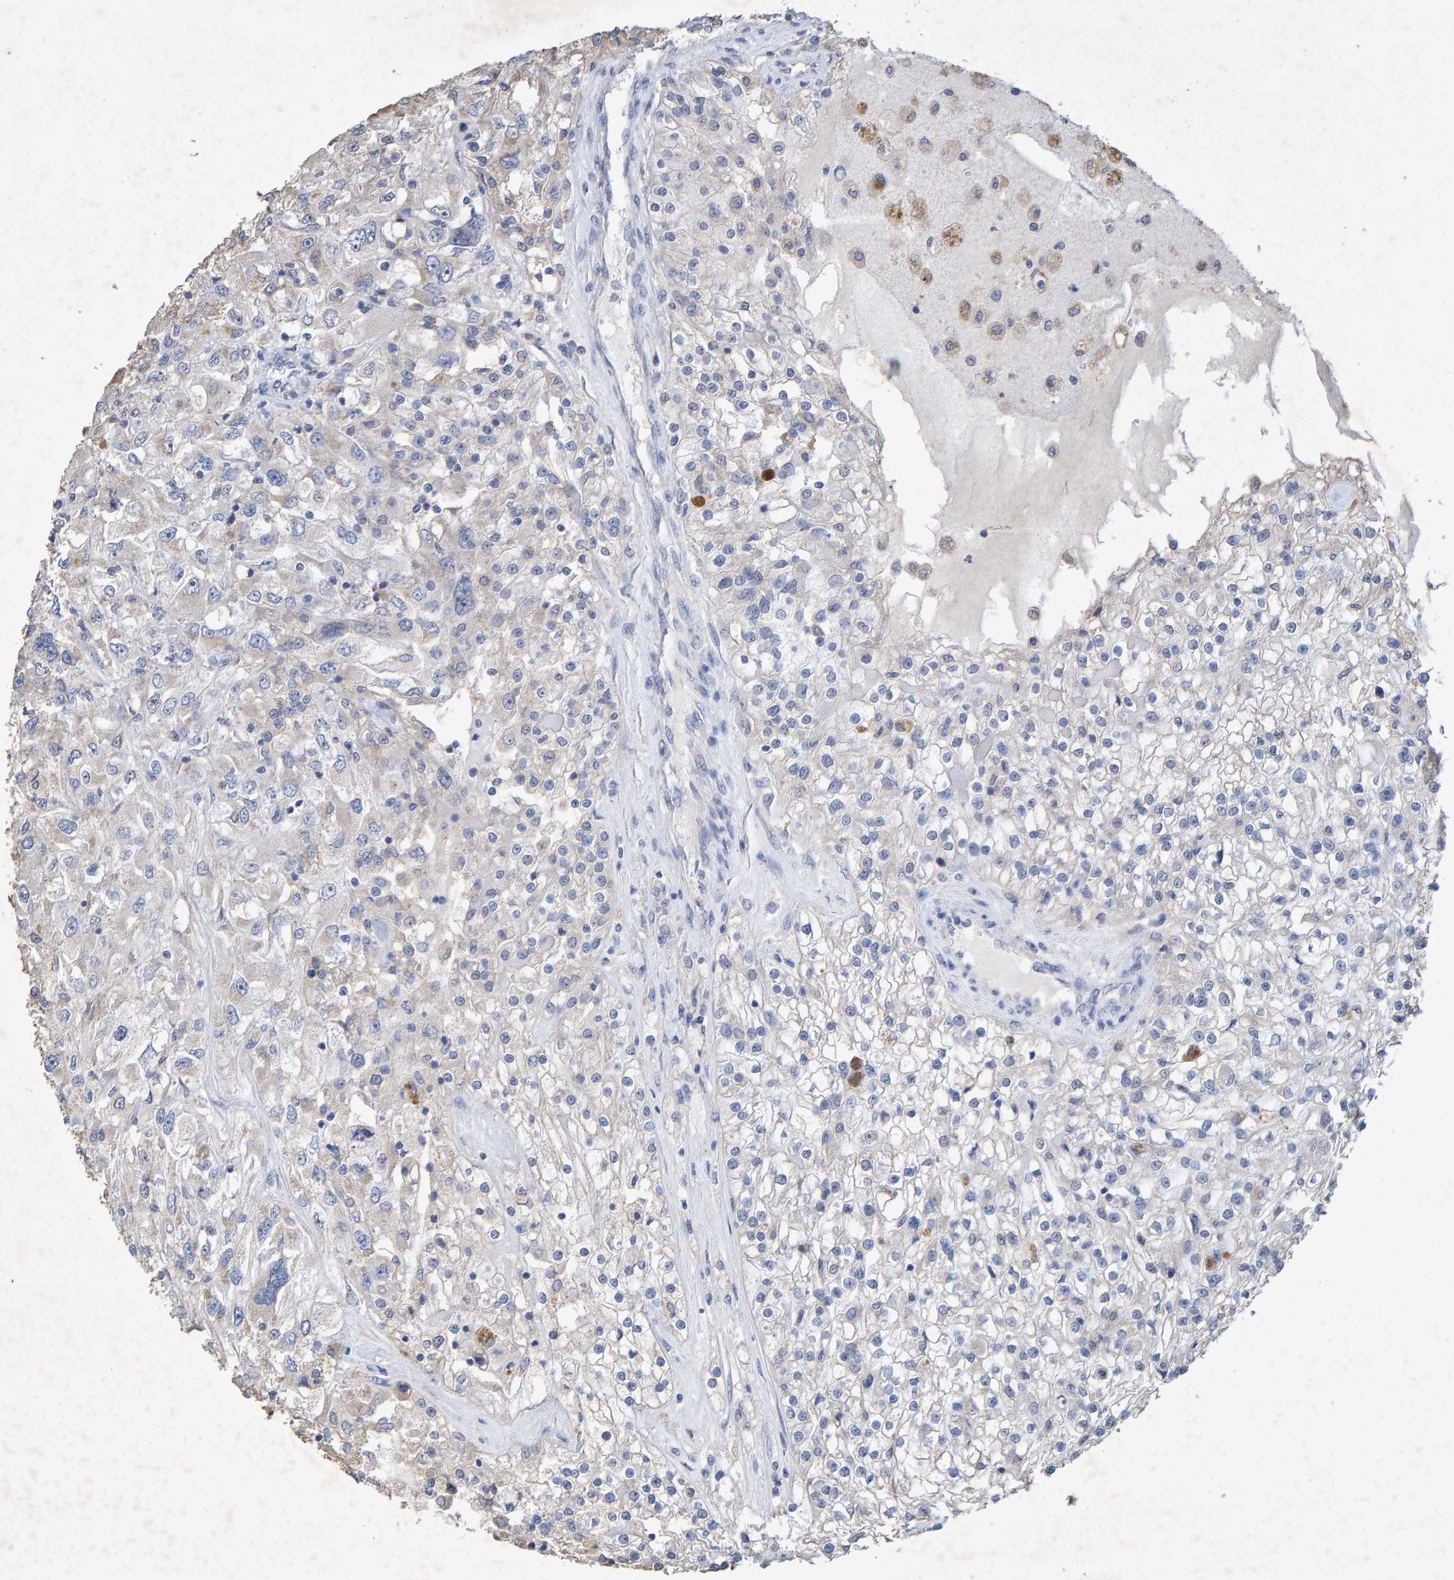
{"staining": {"intensity": "negative", "quantity": "none", "location": "none"}, "tissue": "renal cancer", "cell_type": "Tumor cells", "image_type": "cancer", "snomed": [{"axis": "morphology", "description": "Adenocarcinoma, NOS"}, {"axis": "topography", "description": "Kidney"}], "caption": "The immunohistochemistry (IHC) micrograph has no significant expression in tumor cells of renal adenocarcinoma tissue.", "gene": "CTH", "patient": {"sex": "female", "age": 52}}